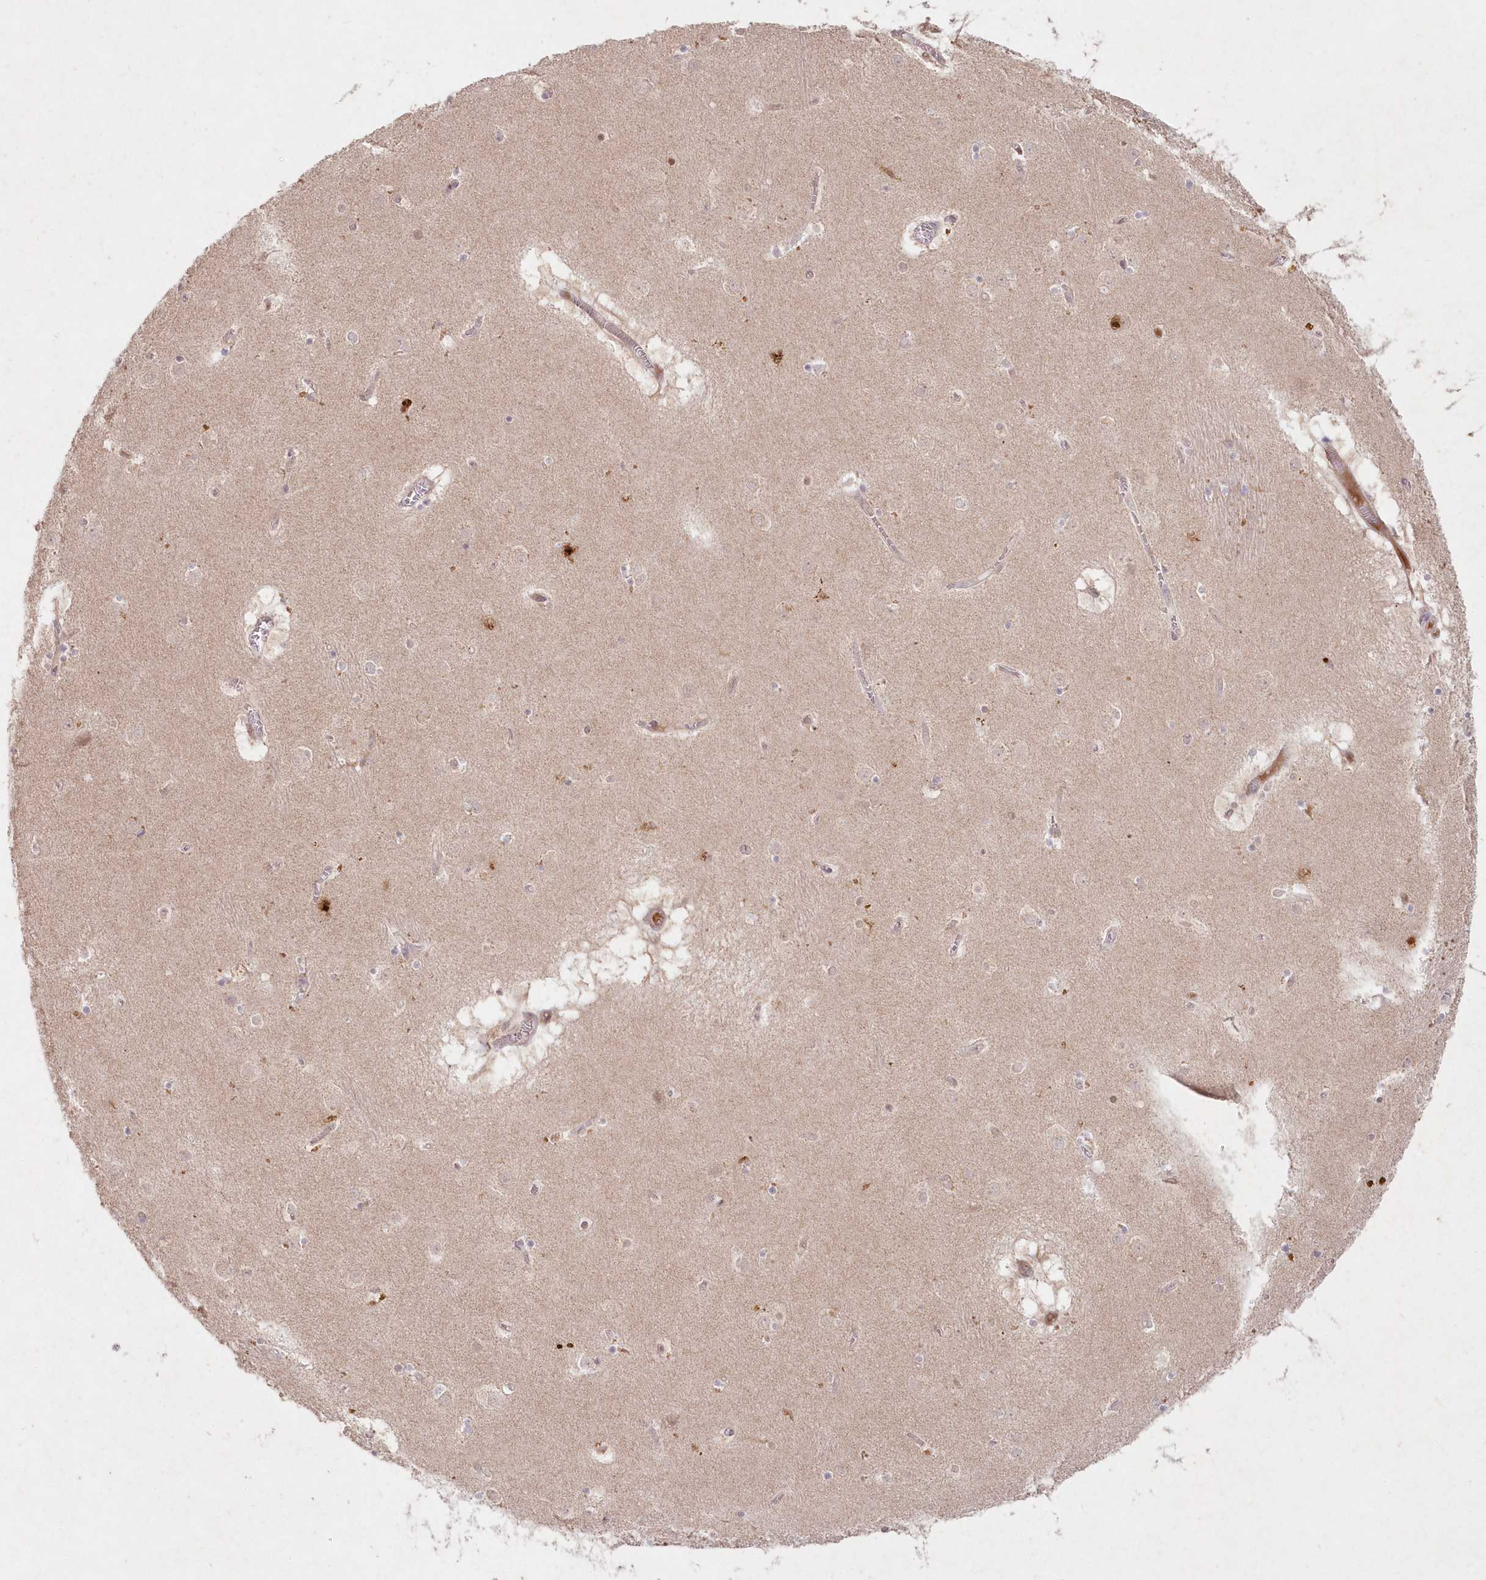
{"staining": {"intensity": "weak", "quantity": "<25%", "location": "nuclear"}, "tissue": "caudate", "cell_type": "Glial cells", "image_type": "normal", "snomed": [{"axis": "morphology", "description": "Normal tissue, NOS"}, {"axis": "topography", "description": "Lateral ventricle wall"}], "caption": "Immunohistochemistry (IHC) micrograph of normal human caudate stained for a protein (brown), which demonstrates no staining in glial cells.", "gene": "ASCC1", "patient": {"sex": "male", "age": 70}}